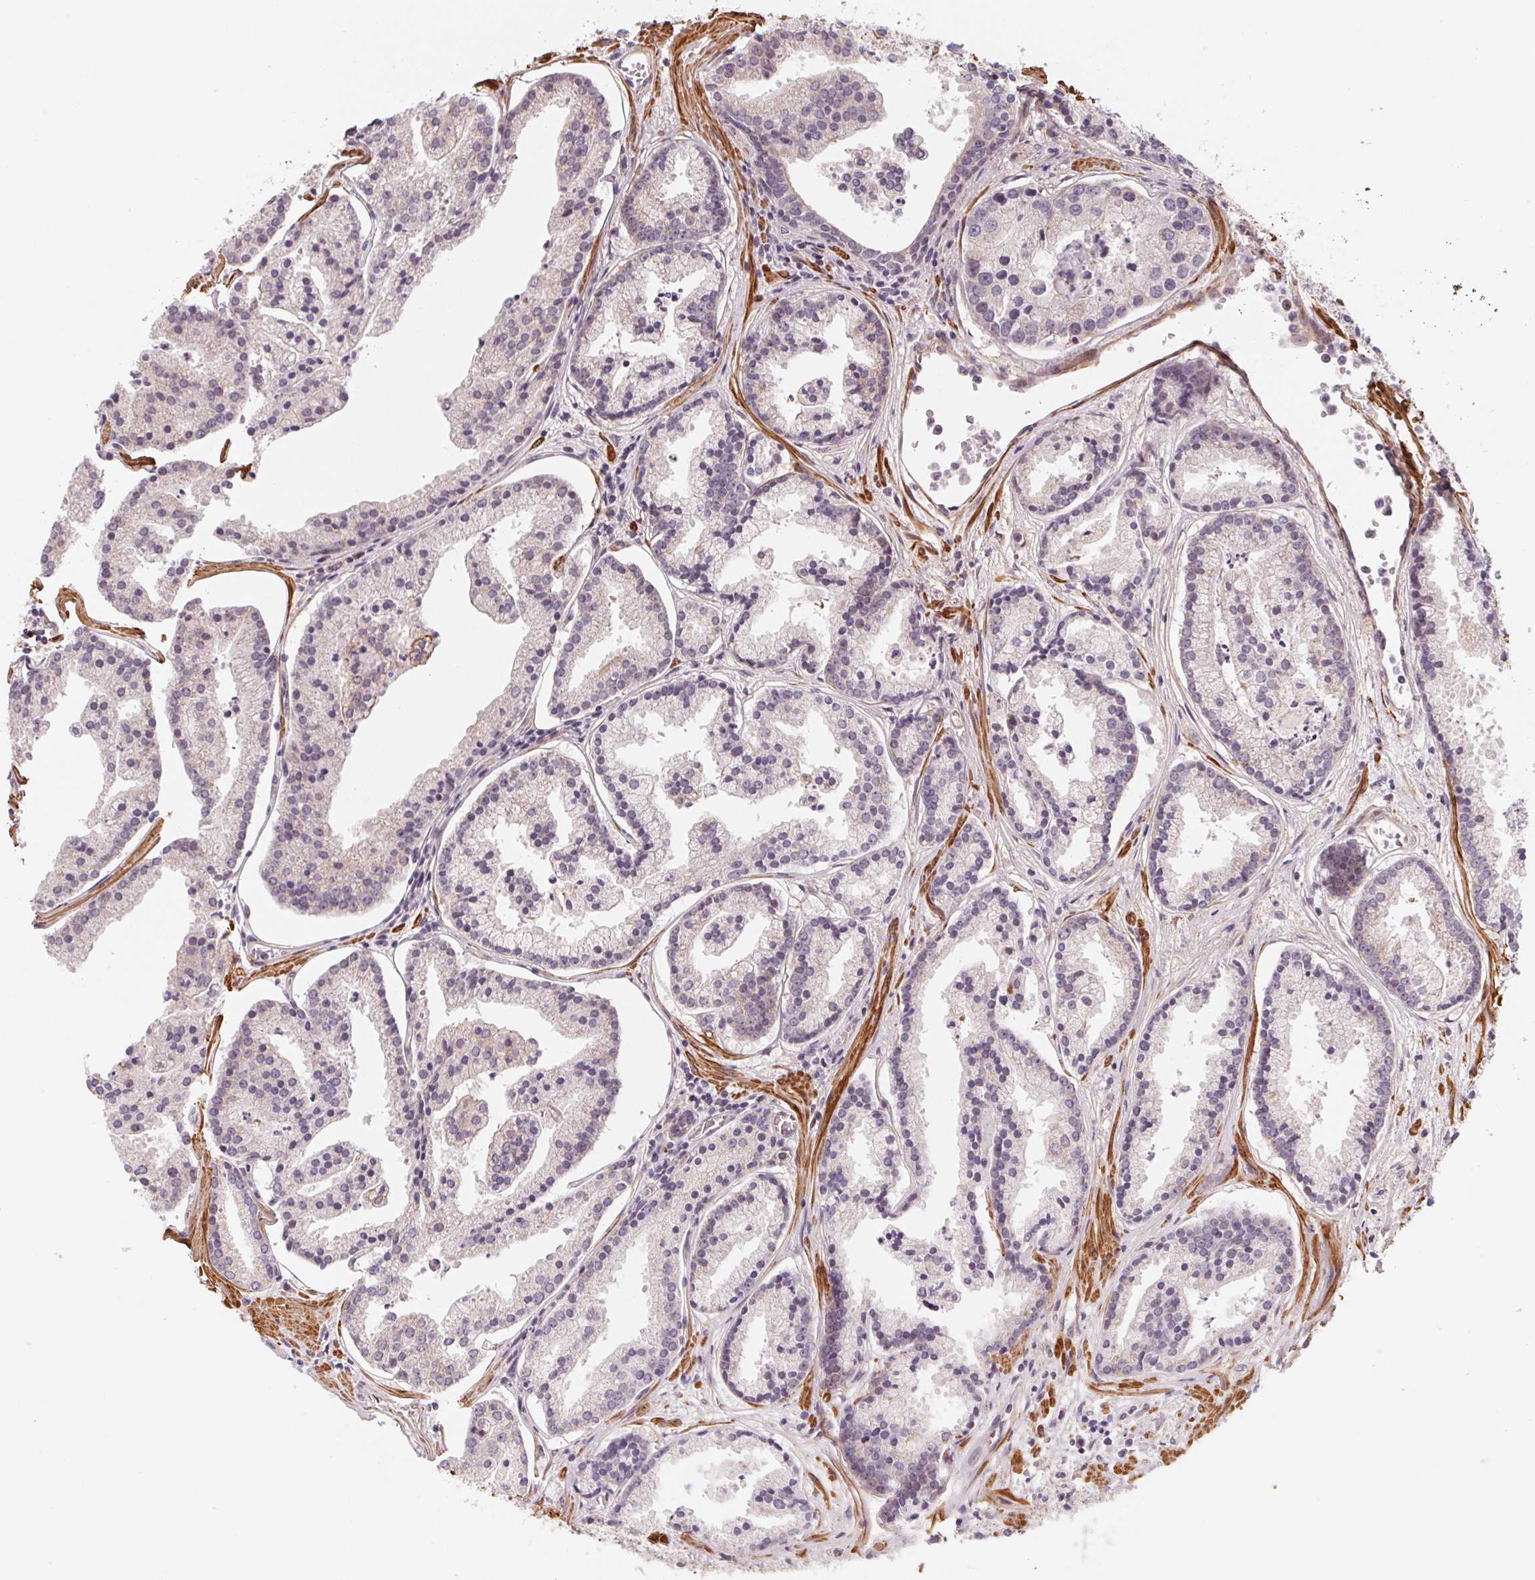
{"staining": {"intensity": "negative", "quantity": "none", "location": "none"}, "tissue": "prostate cancer", "cell_type": "Tumor cells", "image_type": "cancer", "snomed": [{"axis": "morphology", "description": "Adenocarcinoma, NOS"}, {"axis": "topography", "description": "Prostate and seminal vesicle, NOS"}, {"axis": "topography", "description": "Prostate"}], "caption": "DAB (3,3'-diaminobenzidine) immunohistochemical staining of human adenocarcinoma (prostate) demonstrates no significant staining in tumor cells.", "gene": "CCDC112", "patient": {"sex": "male", "age": 44}}